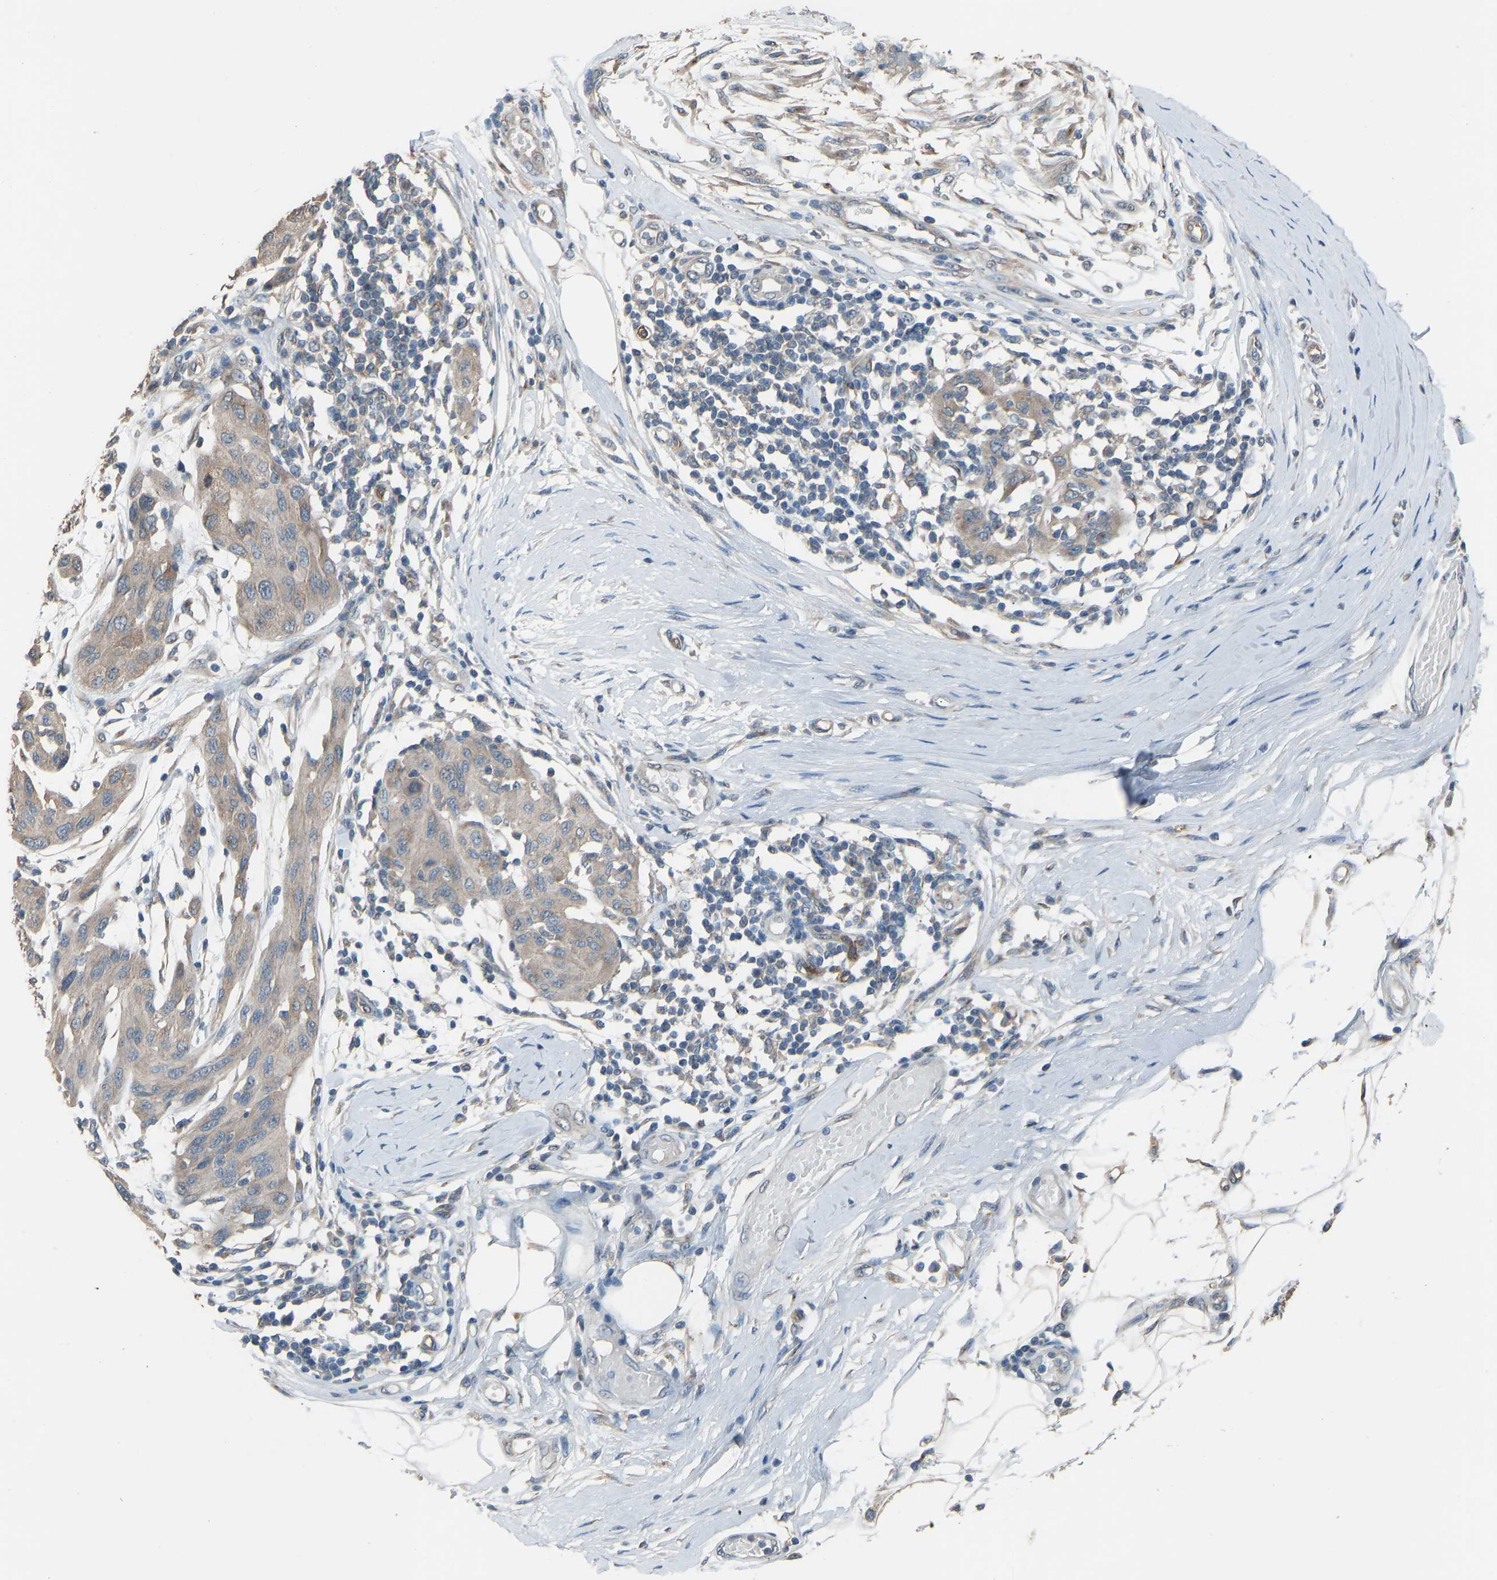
{"staining": {"intensity": "weak", "quantity": ">75%", "location": "cytoplasmic/membranous"}, "tissue": "melanoma", "cell_type": "Tumor cells", "image_type": "cancer", "snomed": [{"axis": "morphology", "description": "Normal tissue, NOS"}, {"axis": "morphology", "description": "Malignant melanoma, NOS"}, {"axis": "topography", "description": "Skin"}], "caption": "Malignant melanoma tissue exhibits weak cytoplasmic/membranous expression in about >75% of tumor cells, visualized by immunohistochemistry.", "gene": "SLC43A1", "patient": {"sex": "male", "age": 62}}